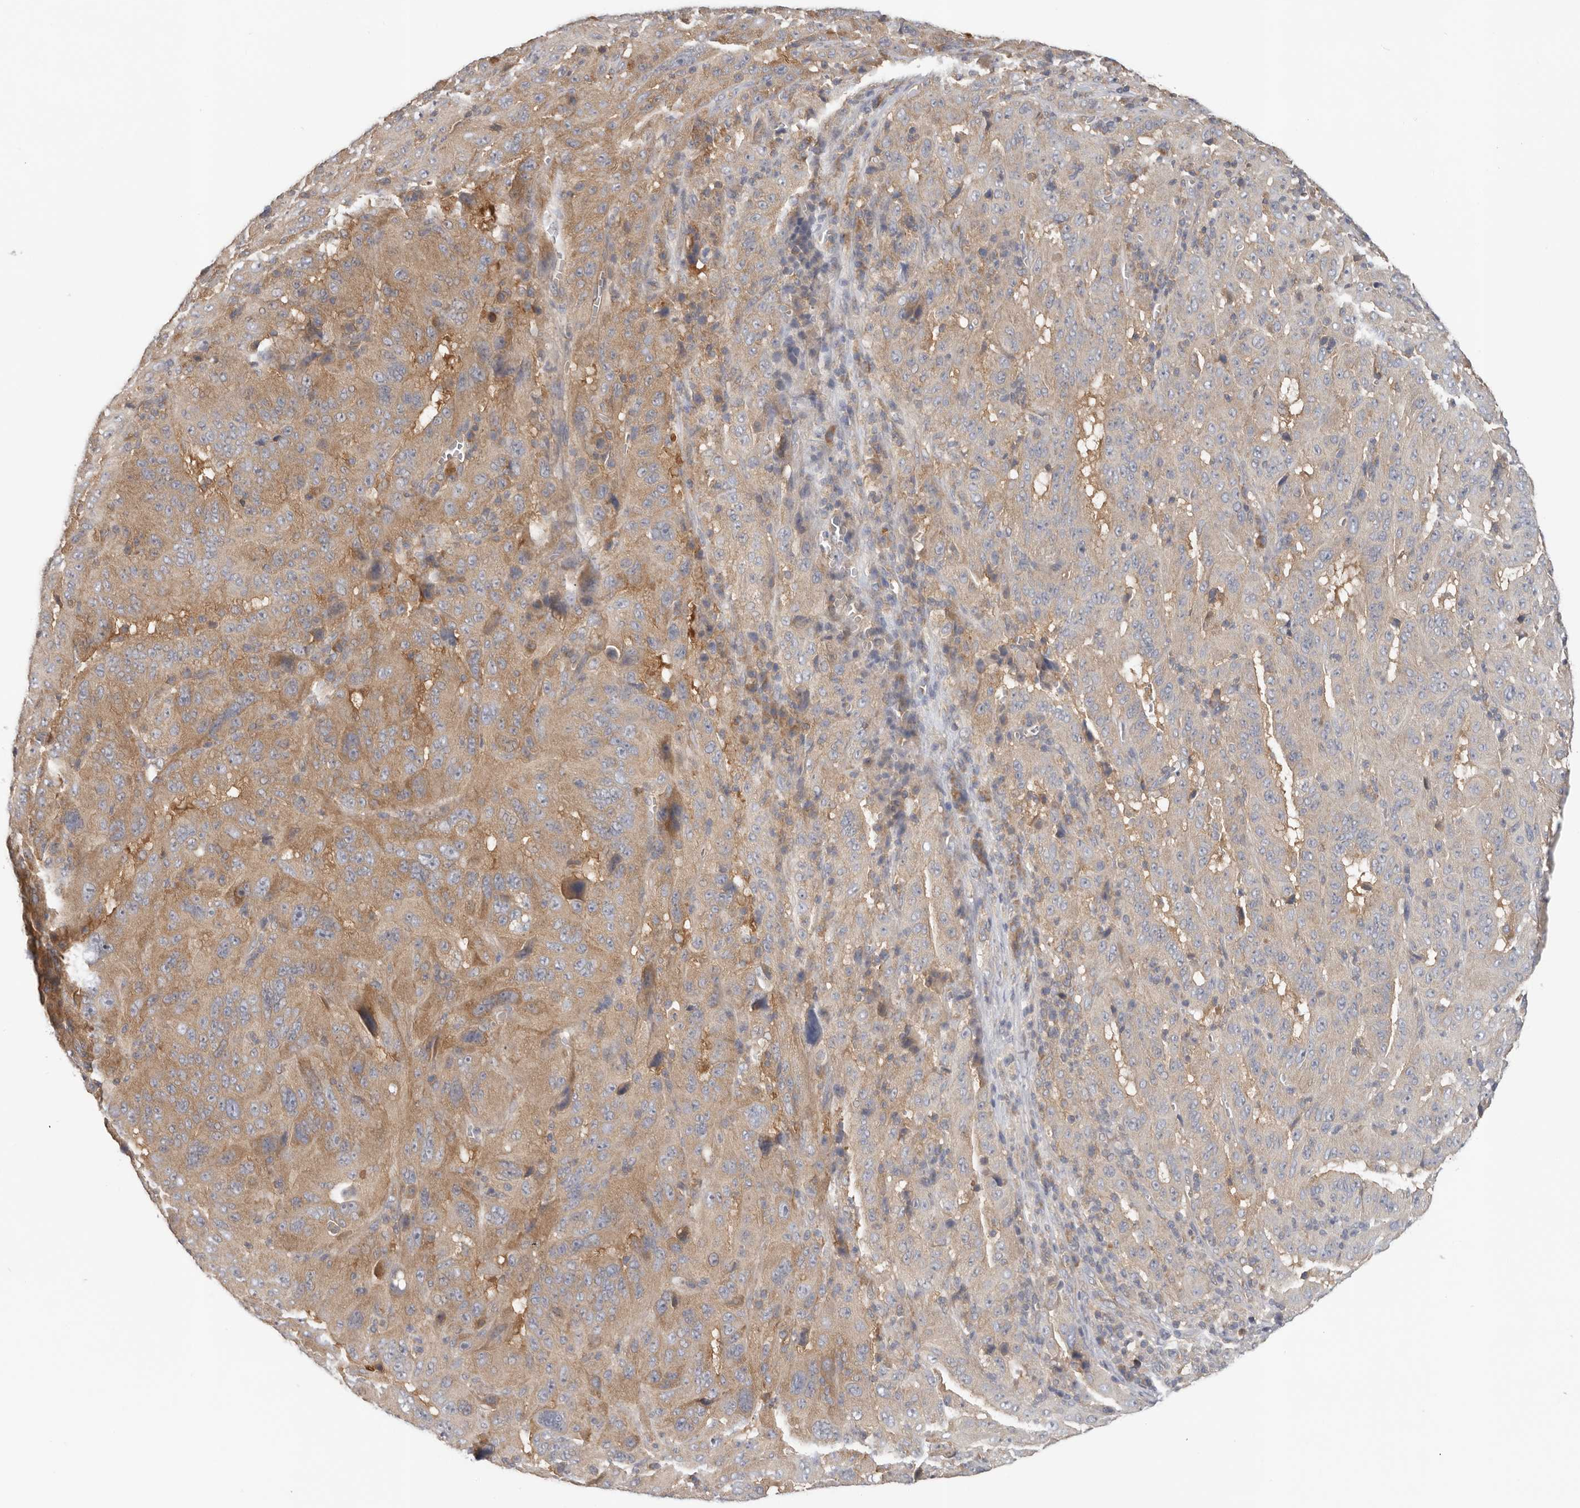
{"staining": {"intensity": "moderate", "quantity": "25%-75%", "location": "cytoplasmic/membranous"}, "tissue": "pancreatic cancer", "cell_type": "Tumor cells", "image_type": "cancer", "snomed": [{"axis": "morphology", "description": "Adenocarcinoma, NOS"}, {"axis": "topography", "description": "Pancreas"}], "caption": "Tumor cells display moderate cytoplasmic/membranous positivity in about 25%-75% of cells in pancreatic adenocarcinoma.", "gene": "PPP1R42", "patient": {"sex": "male", "age": 63}}